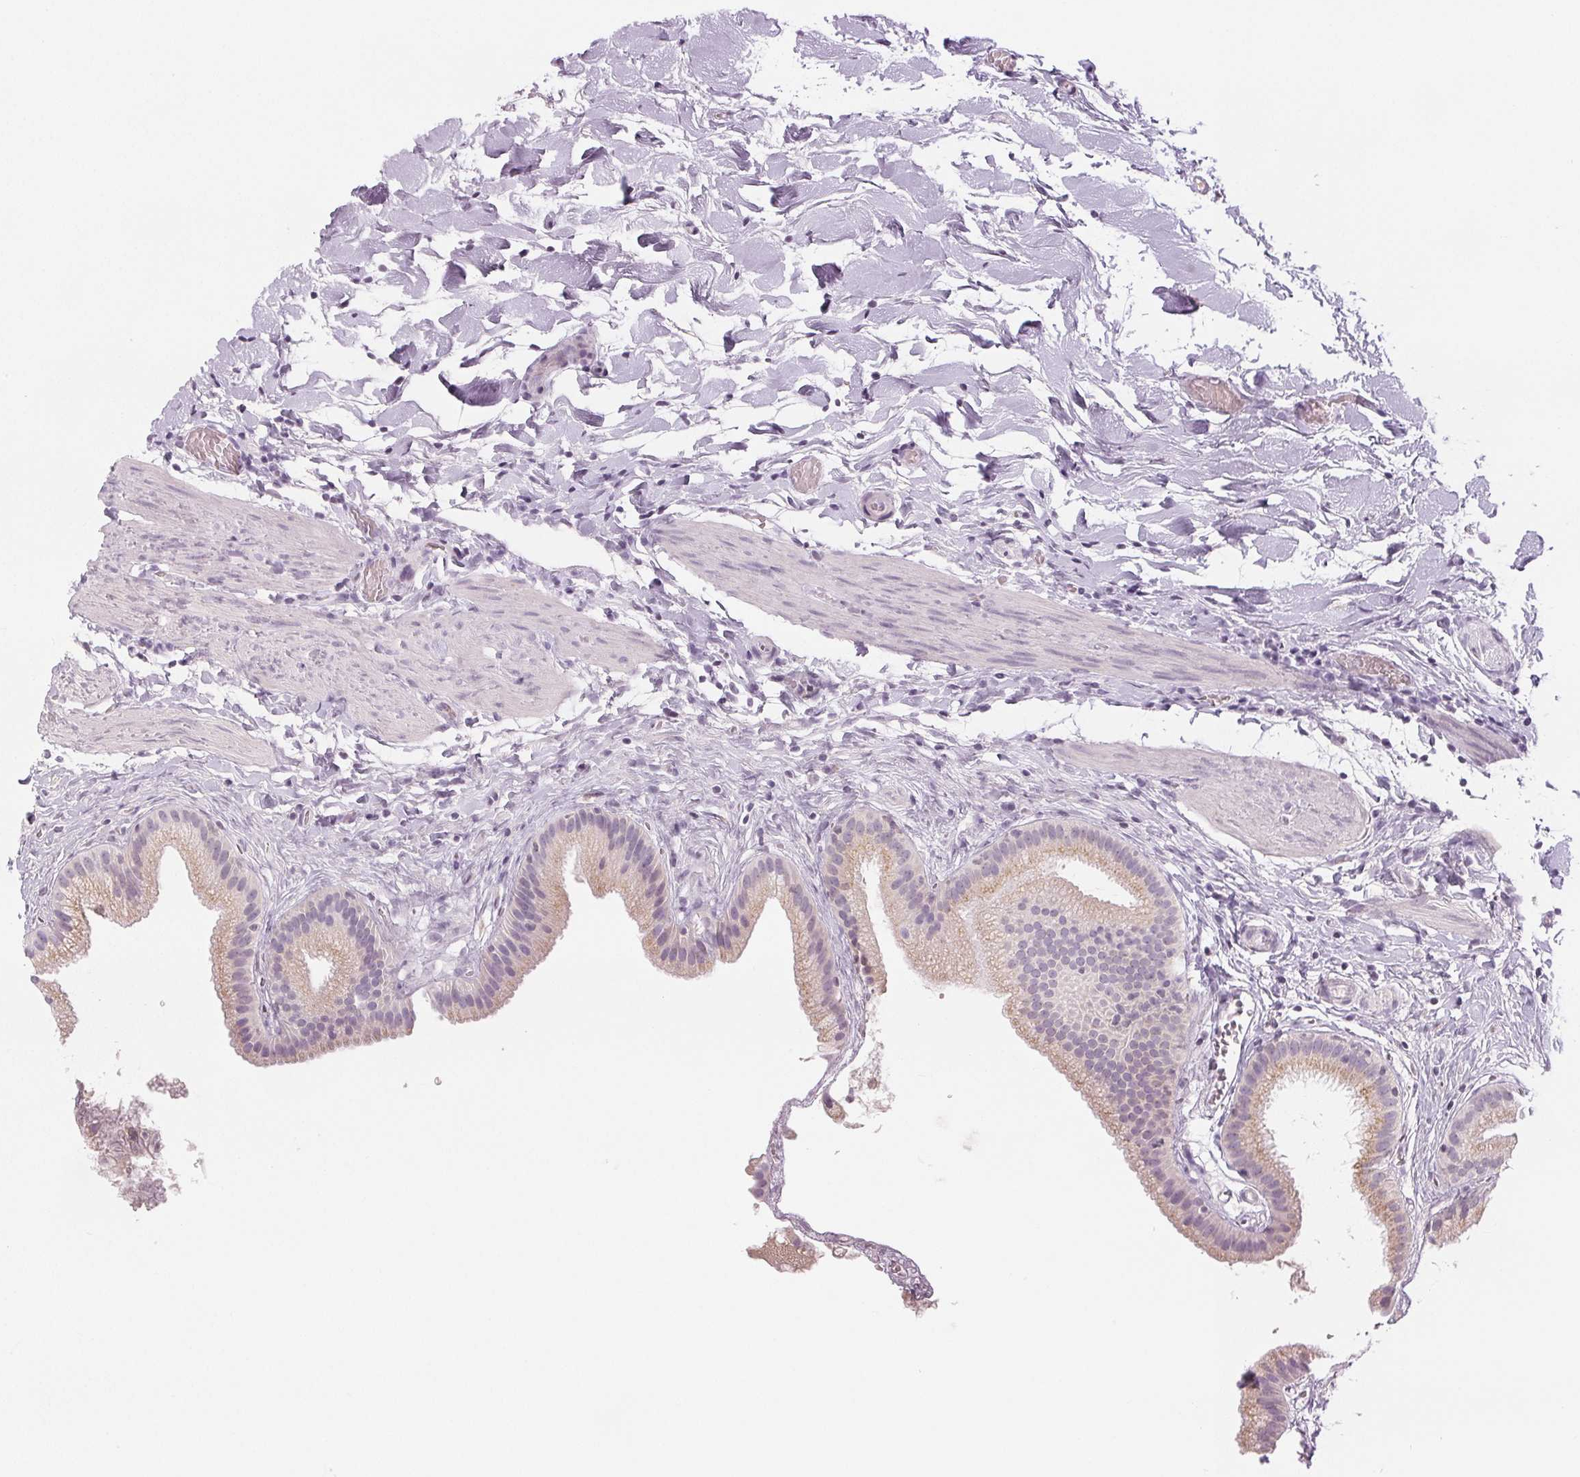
{"staining": {"intensity": "weak", "quantity": "25%-75%", "location": "cytoplasmic/membranous"}, "tissue": "gallbladder", "cell_type": "Glandular cells", "image_type": "normal", "snomed": [{"axis": "morphology", "description": "Normal tissue, NOS"}, {"axis": "topography", "description": "Gallbladder"}], "caption": "Glandular cells show low levels of weak cytoplasmic/membranous positivity in about 25%-75% of cells in unremarkable gallbladder.", "gene": "EHHADH", "patient": {"sex": "female", "age": 63}}